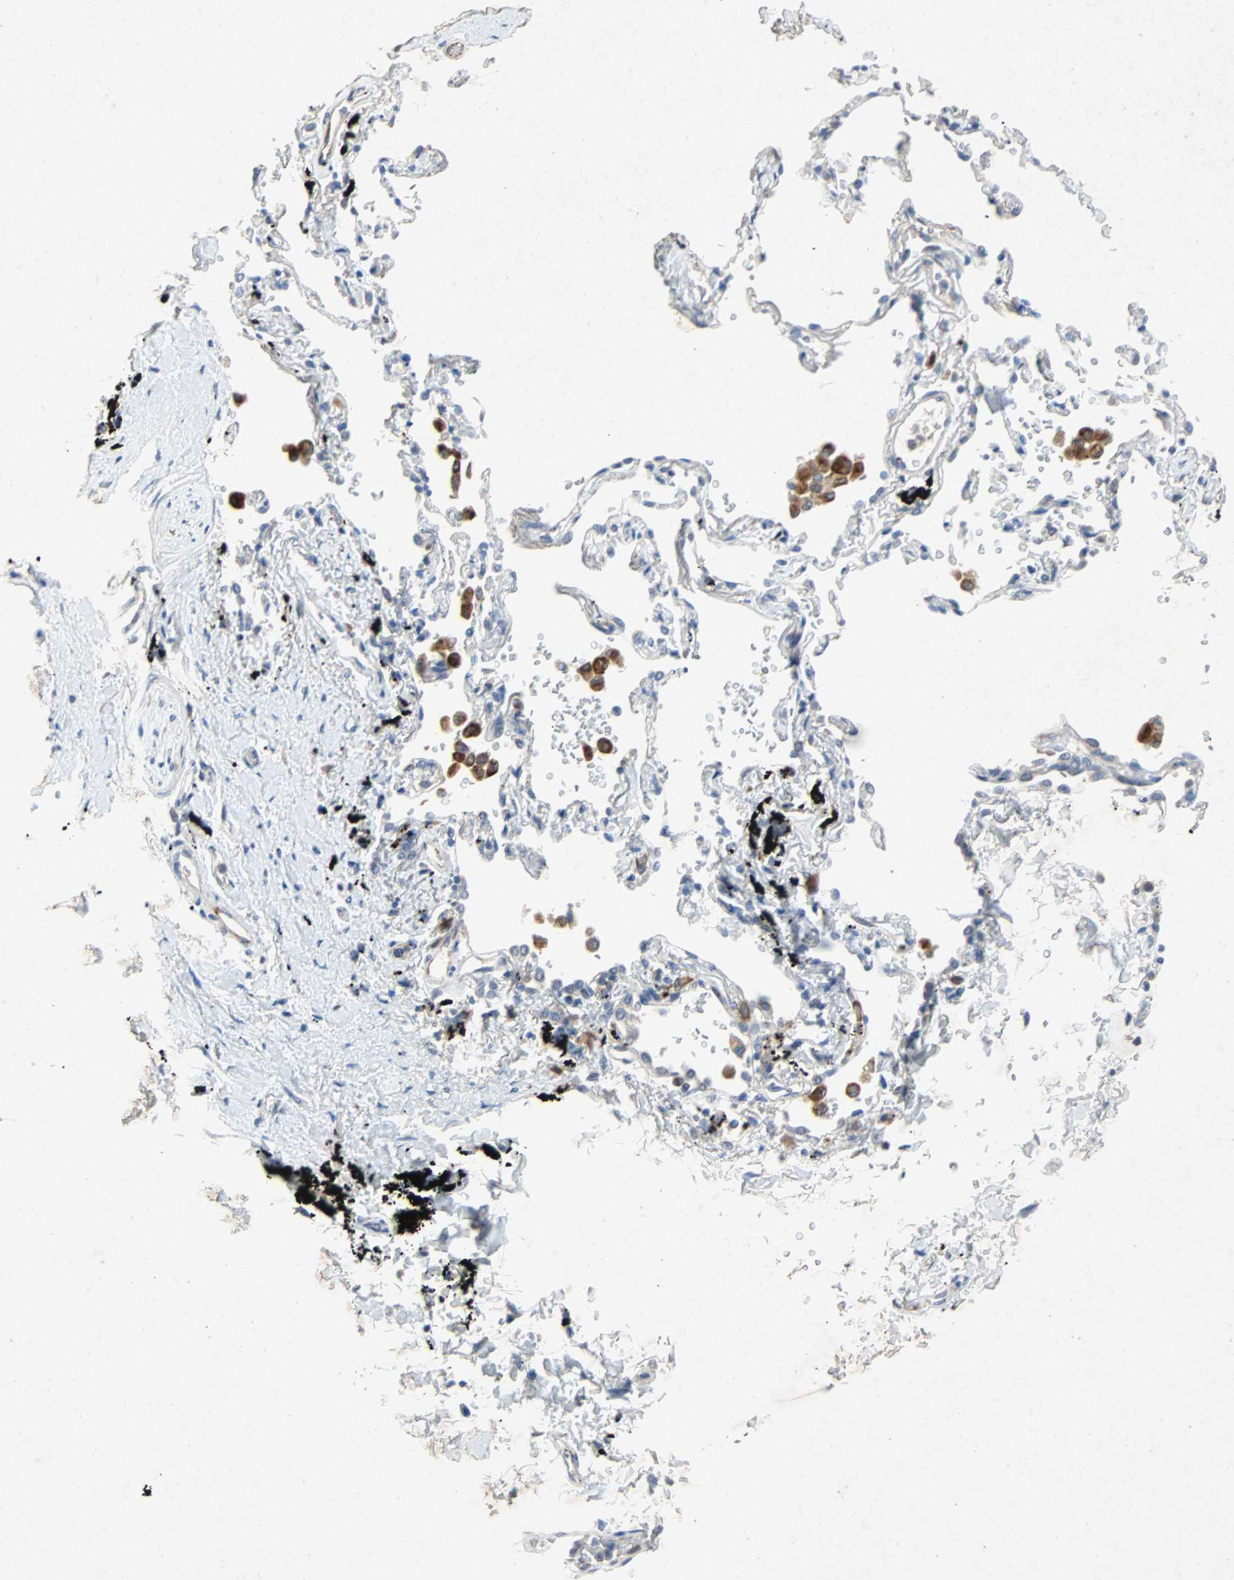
{"staining": {"intensity": "negative", "quantity": "none", "location": "none"}, "tissue": "adipose tissue", "cell_type": "Adipocytes", "image_type": "normal", "snomed": [{"axis": "morphology", "description": "Normal tissue, NOS"}, {"axis": "topography", "description": "Cartilage tissue"}, {"axis": "topography", "description": "Bronchus"}], "caption": "DAB (3,3'-diaminobenzidine) immunohistochemical staining of unremarkable human adipose tissue exhibits no significant positivity in adipocytes.", "gene": "PCDHB2", "patient": {"sex": "female", "age": 73}}